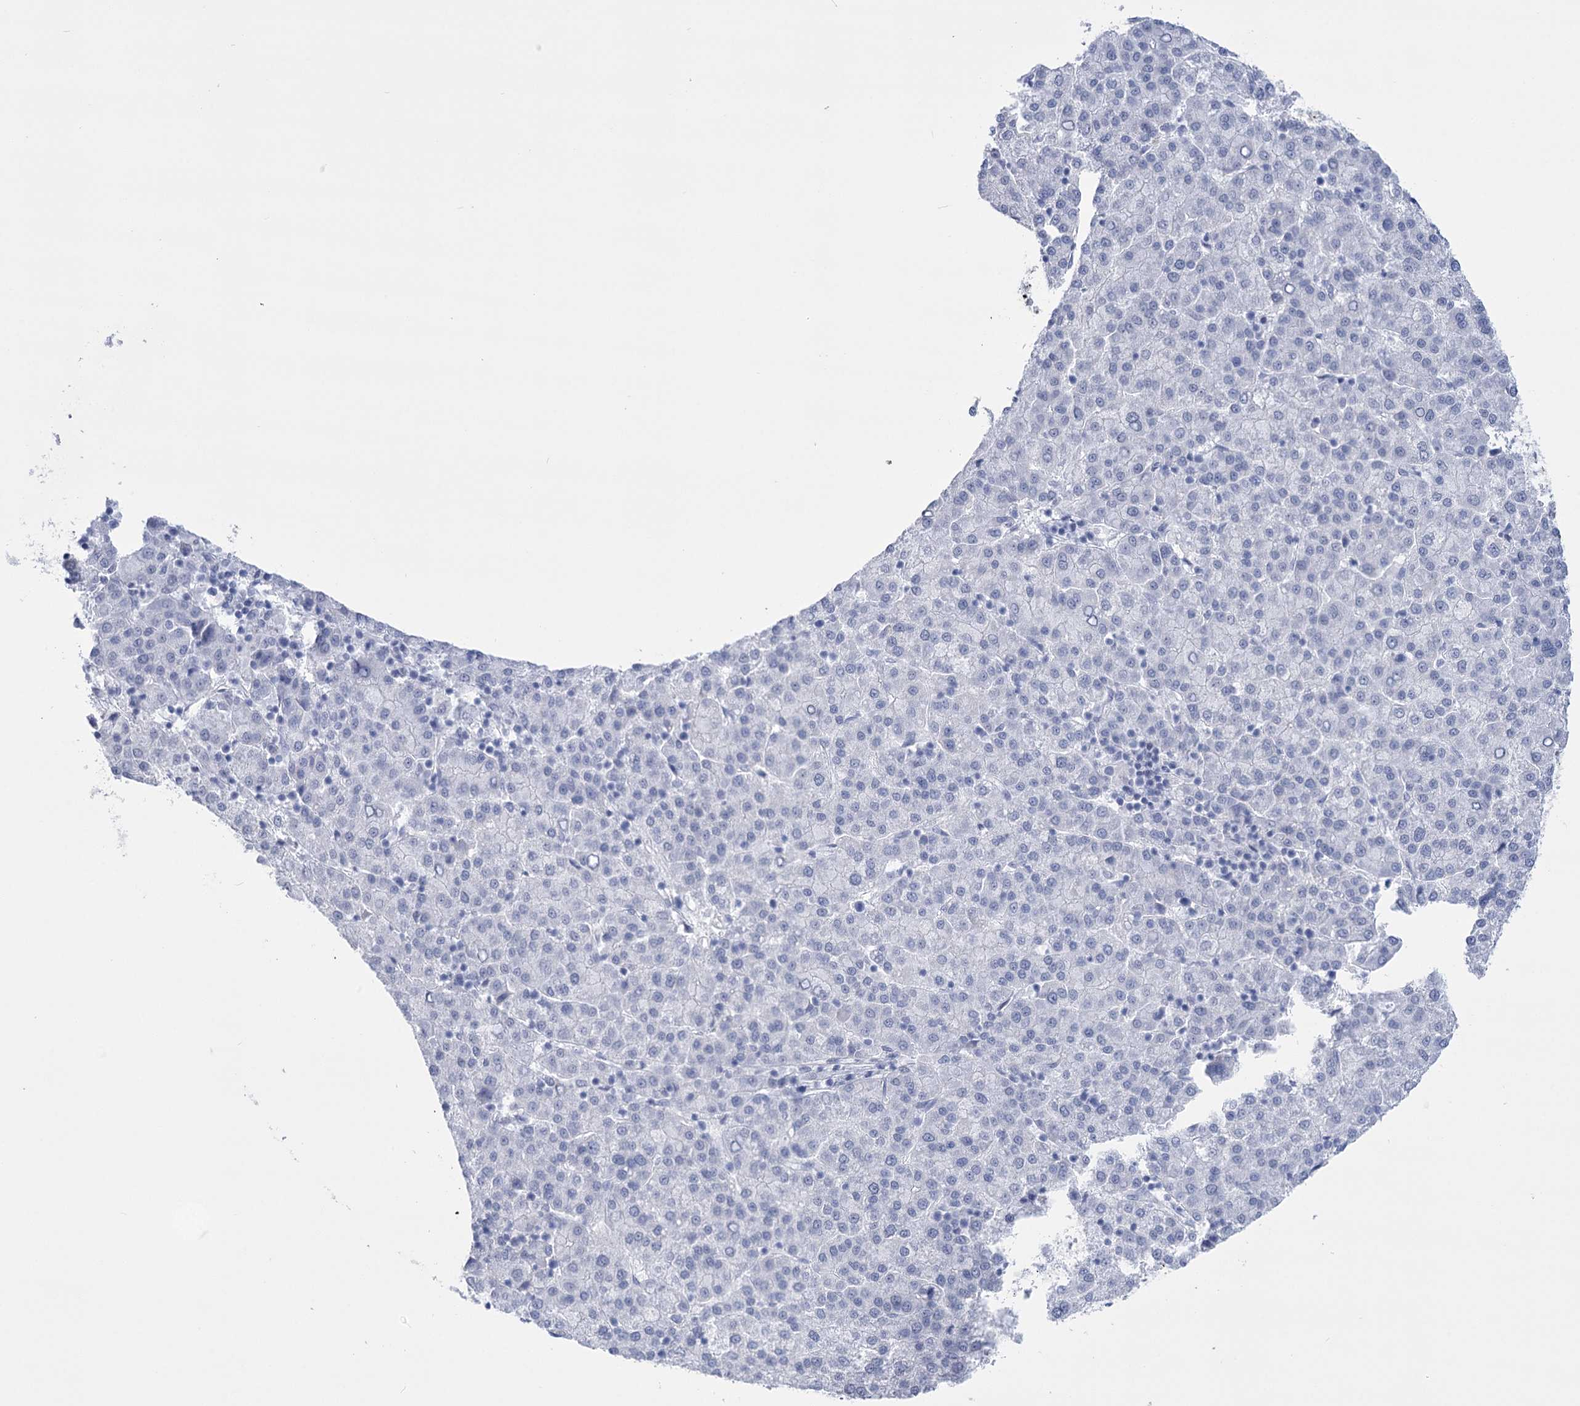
{"staining": {"intensity": "negative", "quantity": "none", "location": "none"}, "tissue": "liver cancer", "cell_type": "Tumor cells", "image_type": "cancer", "snomed": [{"axis": "morphology", "description": "Carcinoma, Hepatocellular, NOS"}, {"axis": "topography", "description": "Liver"}], "caption": "Liver hepatocellular carcinoma stained for a protein using IHC displays no positivity tumor cells.", "gene": "HORMAD1", "patient": {"sex": "female", "age": 58}}